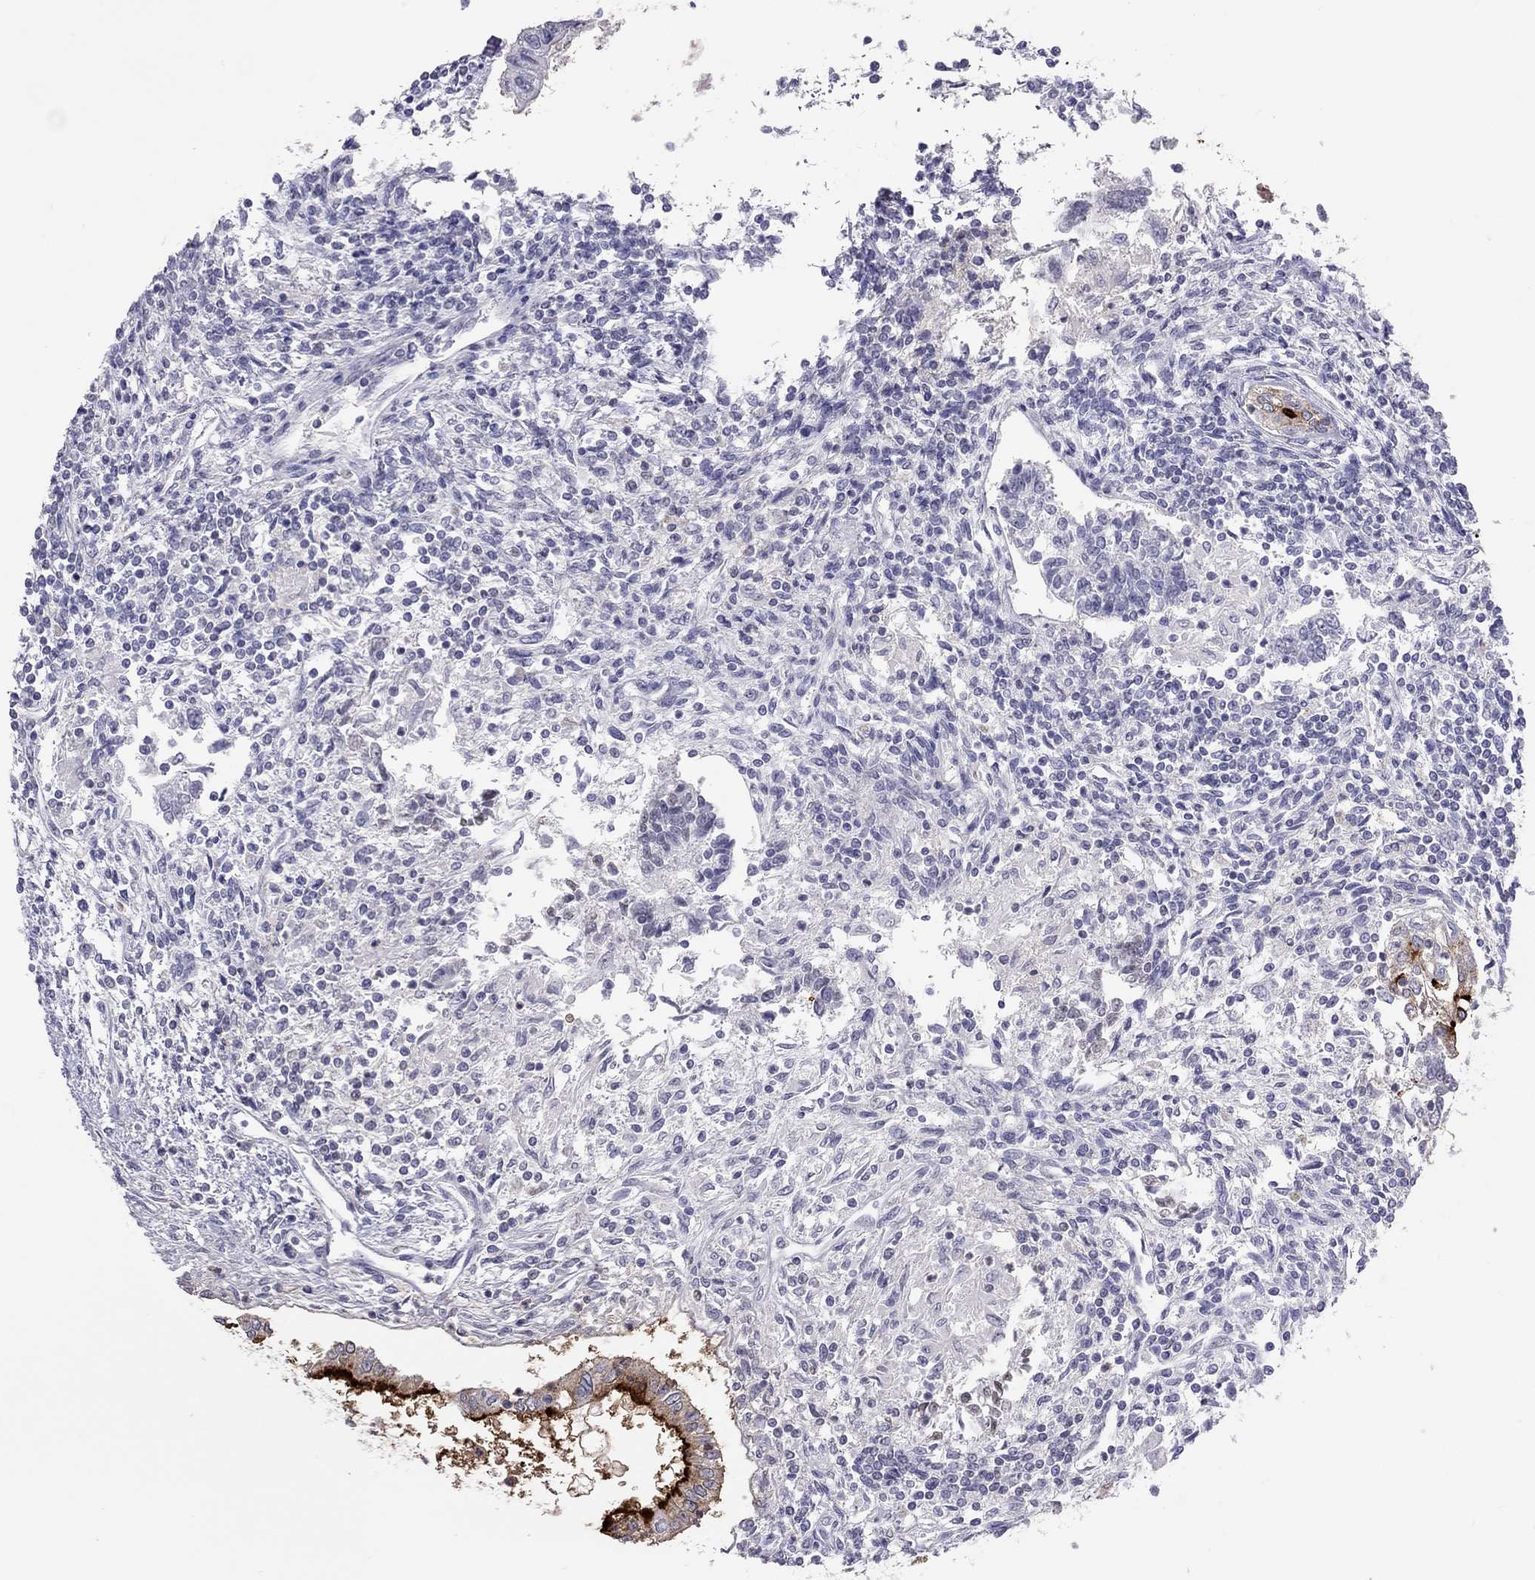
{"staining": {"intensity": "strong", "quantity": "25%-75%", "location": "cytoplasmic/membranous"}, "tissue": "testis cancer", "cell_type": "Tumor cells", "image_type": "cancer", "snomed": [{"axis": "morphology", "description": "Carcinoma, Embryonal, NOS"}, {"axis": "topography", "description": "Testis"}], "caption": "The micrograph exhibits immunohistochemical staining of testis cancer. There is strong cytoplasmic/membranous expression is present in approximately 25%-75% of tumor cells.", "gene": "MUC16", "patient": {"sex": "male", "age": 37}}